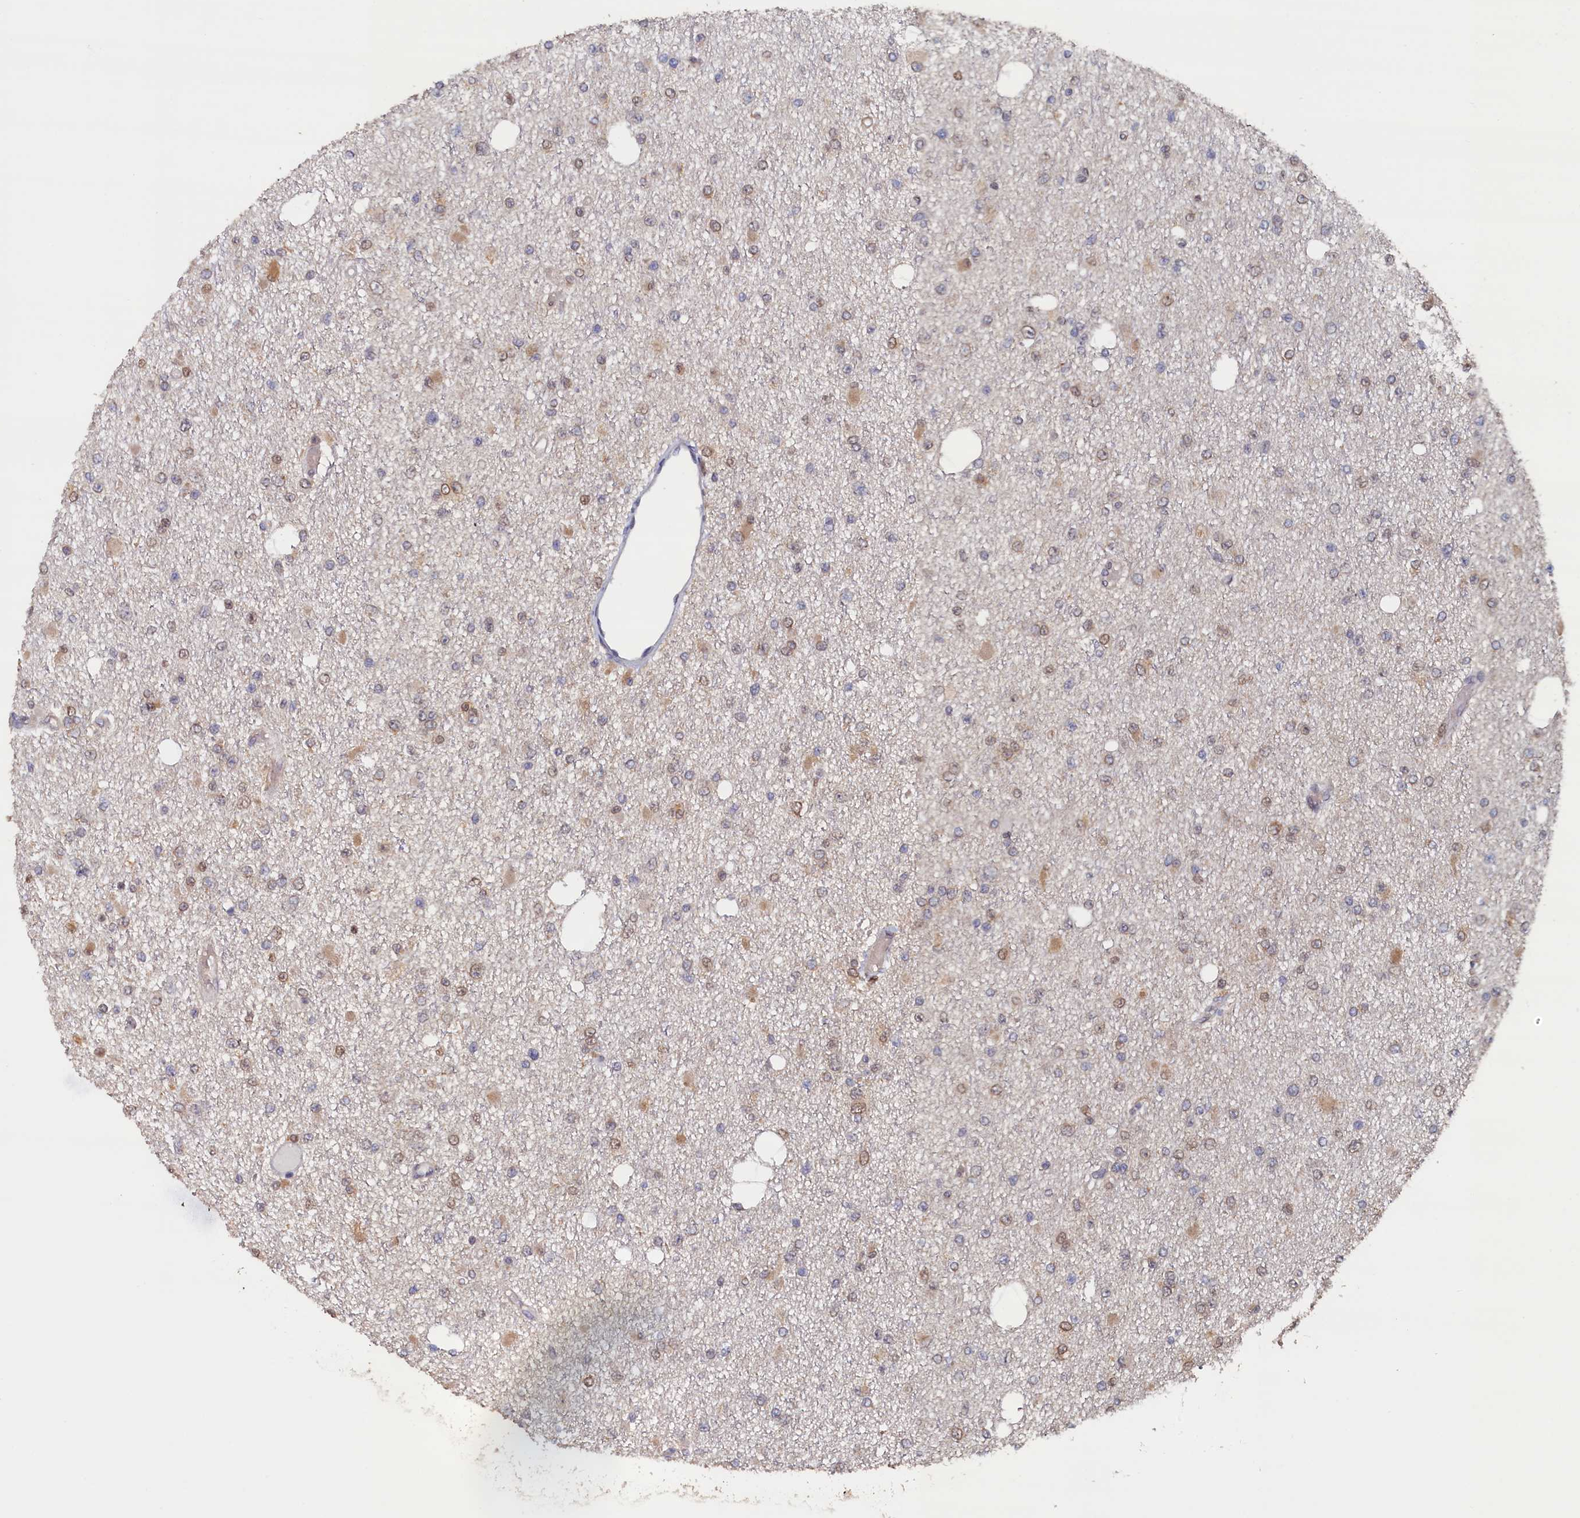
{"staining": {"intensity": "moderate", "quantity": "<25%", "location": "cytoplasmic/membranous,nuclear"}, "tissue": "glioma", "cell_type": "Tumor cells", "image_type": "cancer", "snomed": [{"axis": "morphology", "description": "Glioma, malignant, Low grade"}, {"axis": "topography", "description": "Brain"}], "caption": "Human low-grade glioma (malignant) stained with a brown dye demonstrates moderate cytoplasmic/membranous and nuclear positive staining in about <25% of tumor cells.", "gene": "AHCY", "patient": {"sex": "female", "age": 22}}